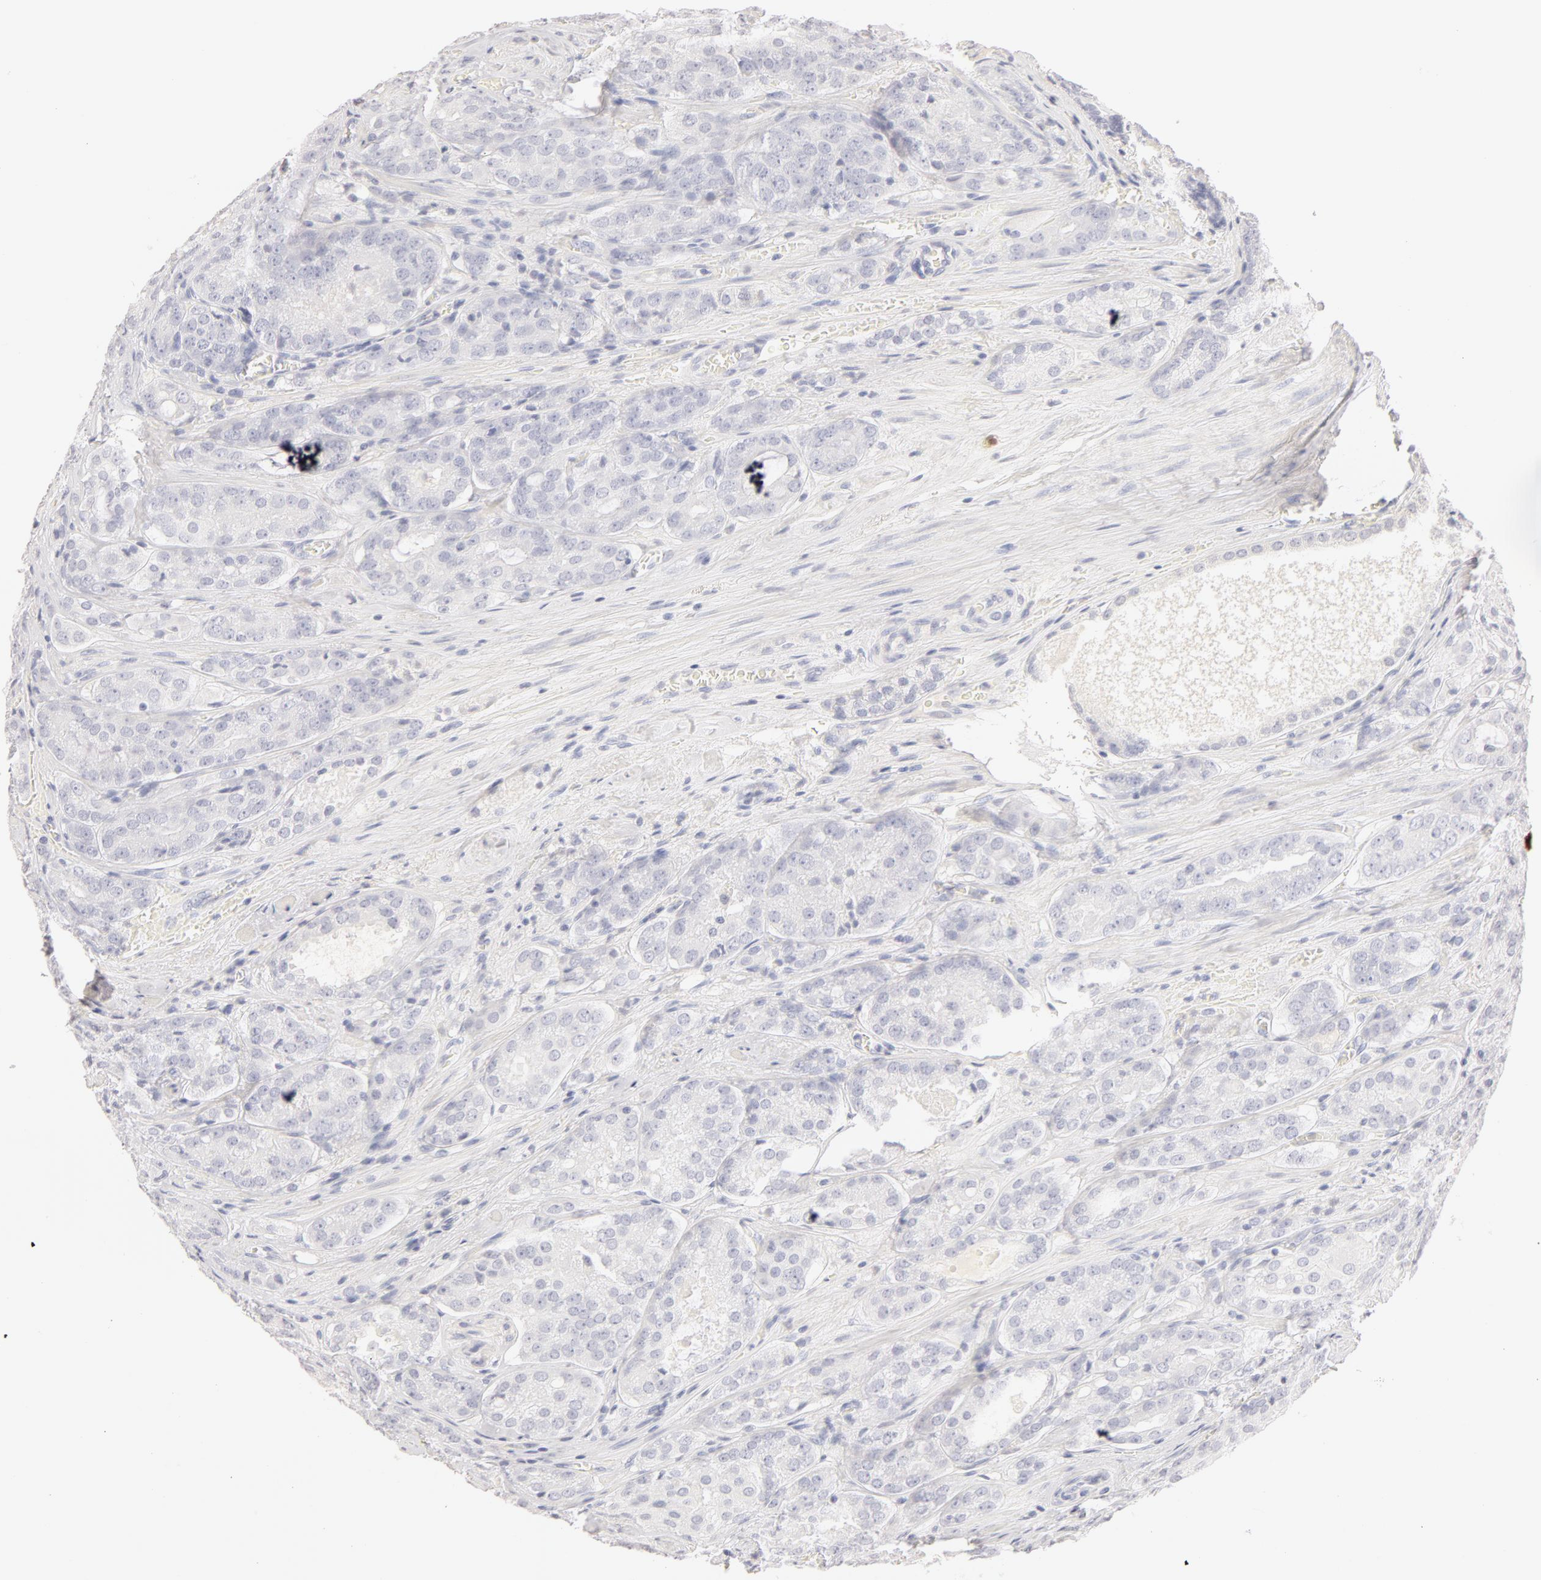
{"staining": {"intensity": "negative", "quantity": "none", "location": "none"}, "tissue": "prostate cancer", "cell_type": "Tumor cells", "image_type": "cancer", "snomed": [{"axis": "morphology", "description": "Adenocarcinoma, Medium grade"}, {"axis": "topography", "description": "Prostate"}], "caption": "High power microscopy micrograph of an immunohistochemistry (IHC) micrograph of prostate cancer (adenocarcinoma (medium-grade)), revealing no significant expression in tumor cells.", "gene": "LGALS7B", "patient": {"sex": "male", "age": 60}}